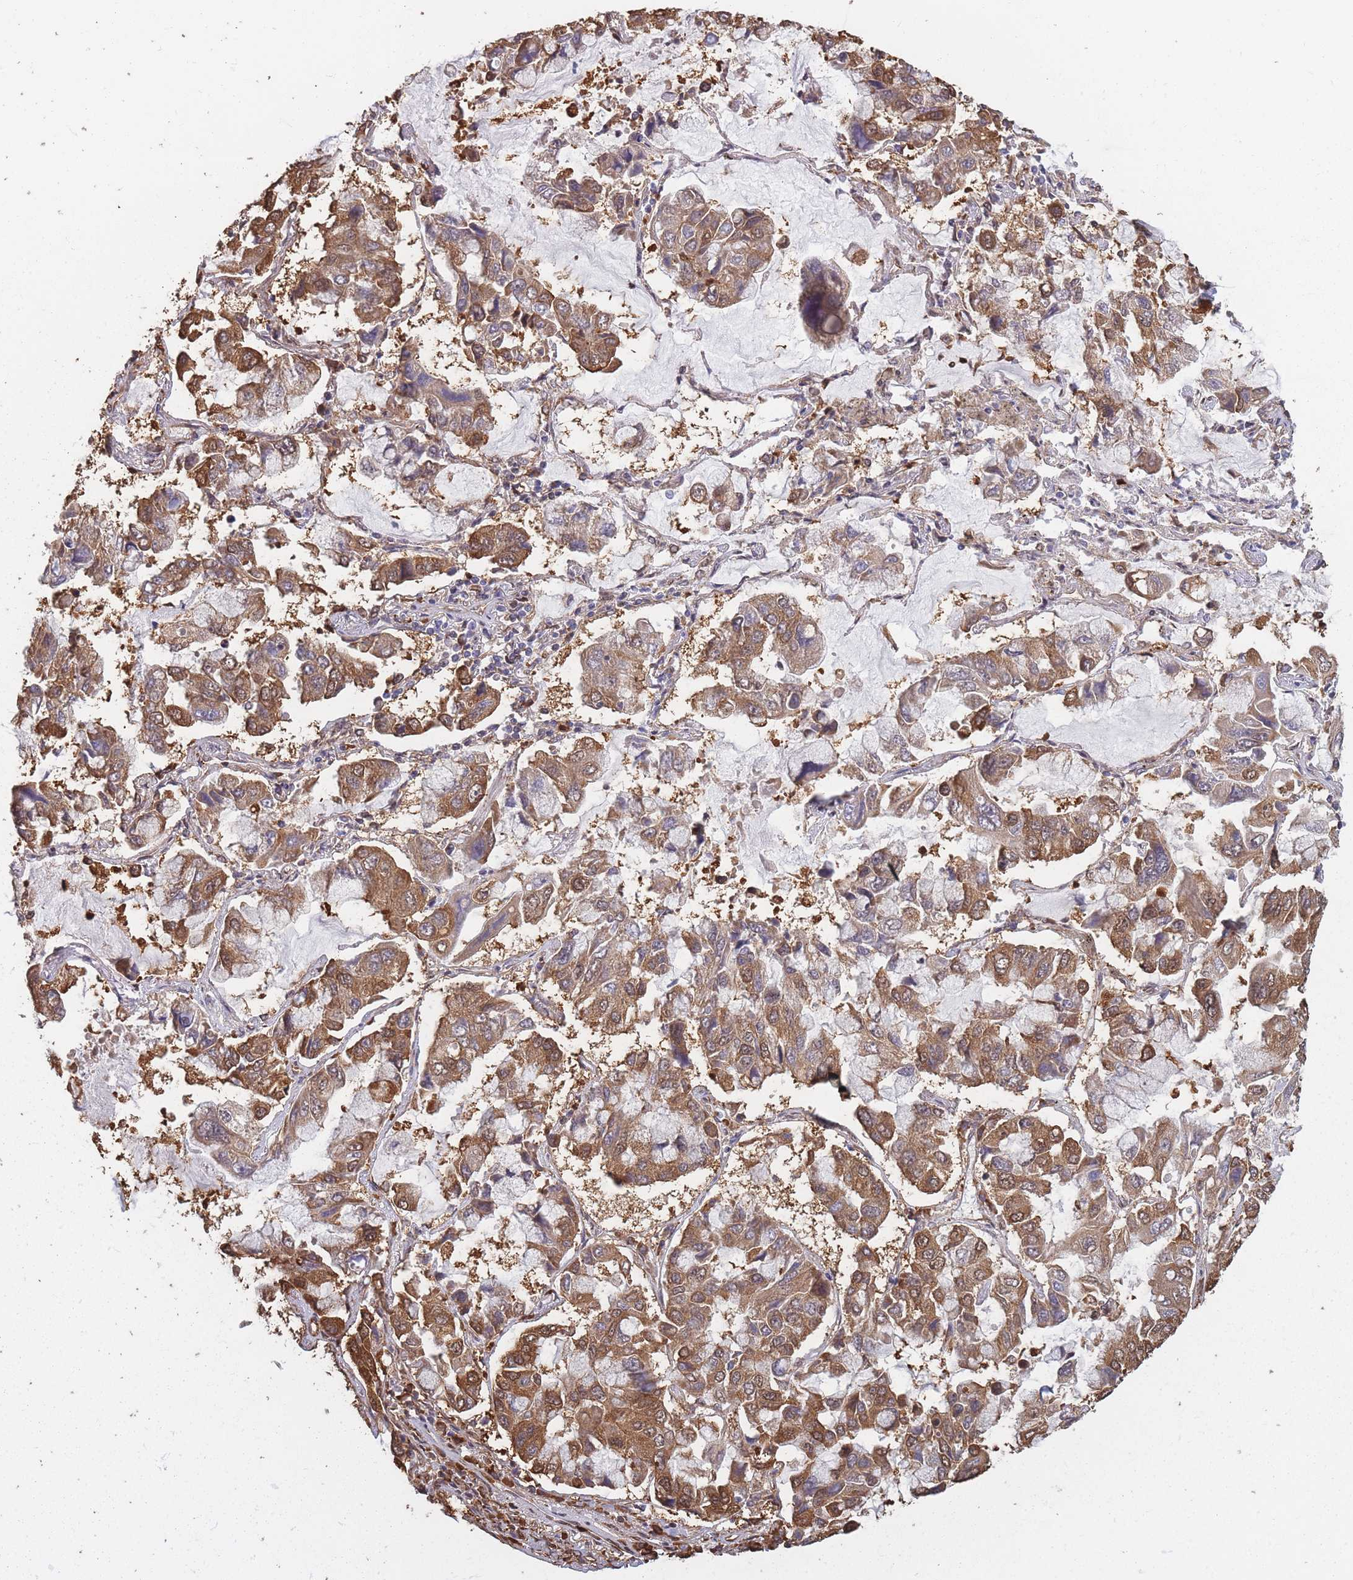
{"staining": {"intensity": "moderate", "quantity": ">75%", "location": "cytoplasmic/membranous"}, "tissue": "lung cancer", "cell_type": "Tumor cells", "image_type": "cancer", "snomed": [{"axis": "morphology", "description": "Adenocarcinoma, NOS"}, {"axis": "topography", "description": "Lung"}], "caption": "Immunohistochemical staining of lung adenocarcinoma demonstrates medium levels of moderate cytoplasmic/membranous expression in approximately >75% of tumor cells.", "gene": "ARL13B", "patient": {"sex": "male", "age": 64}}